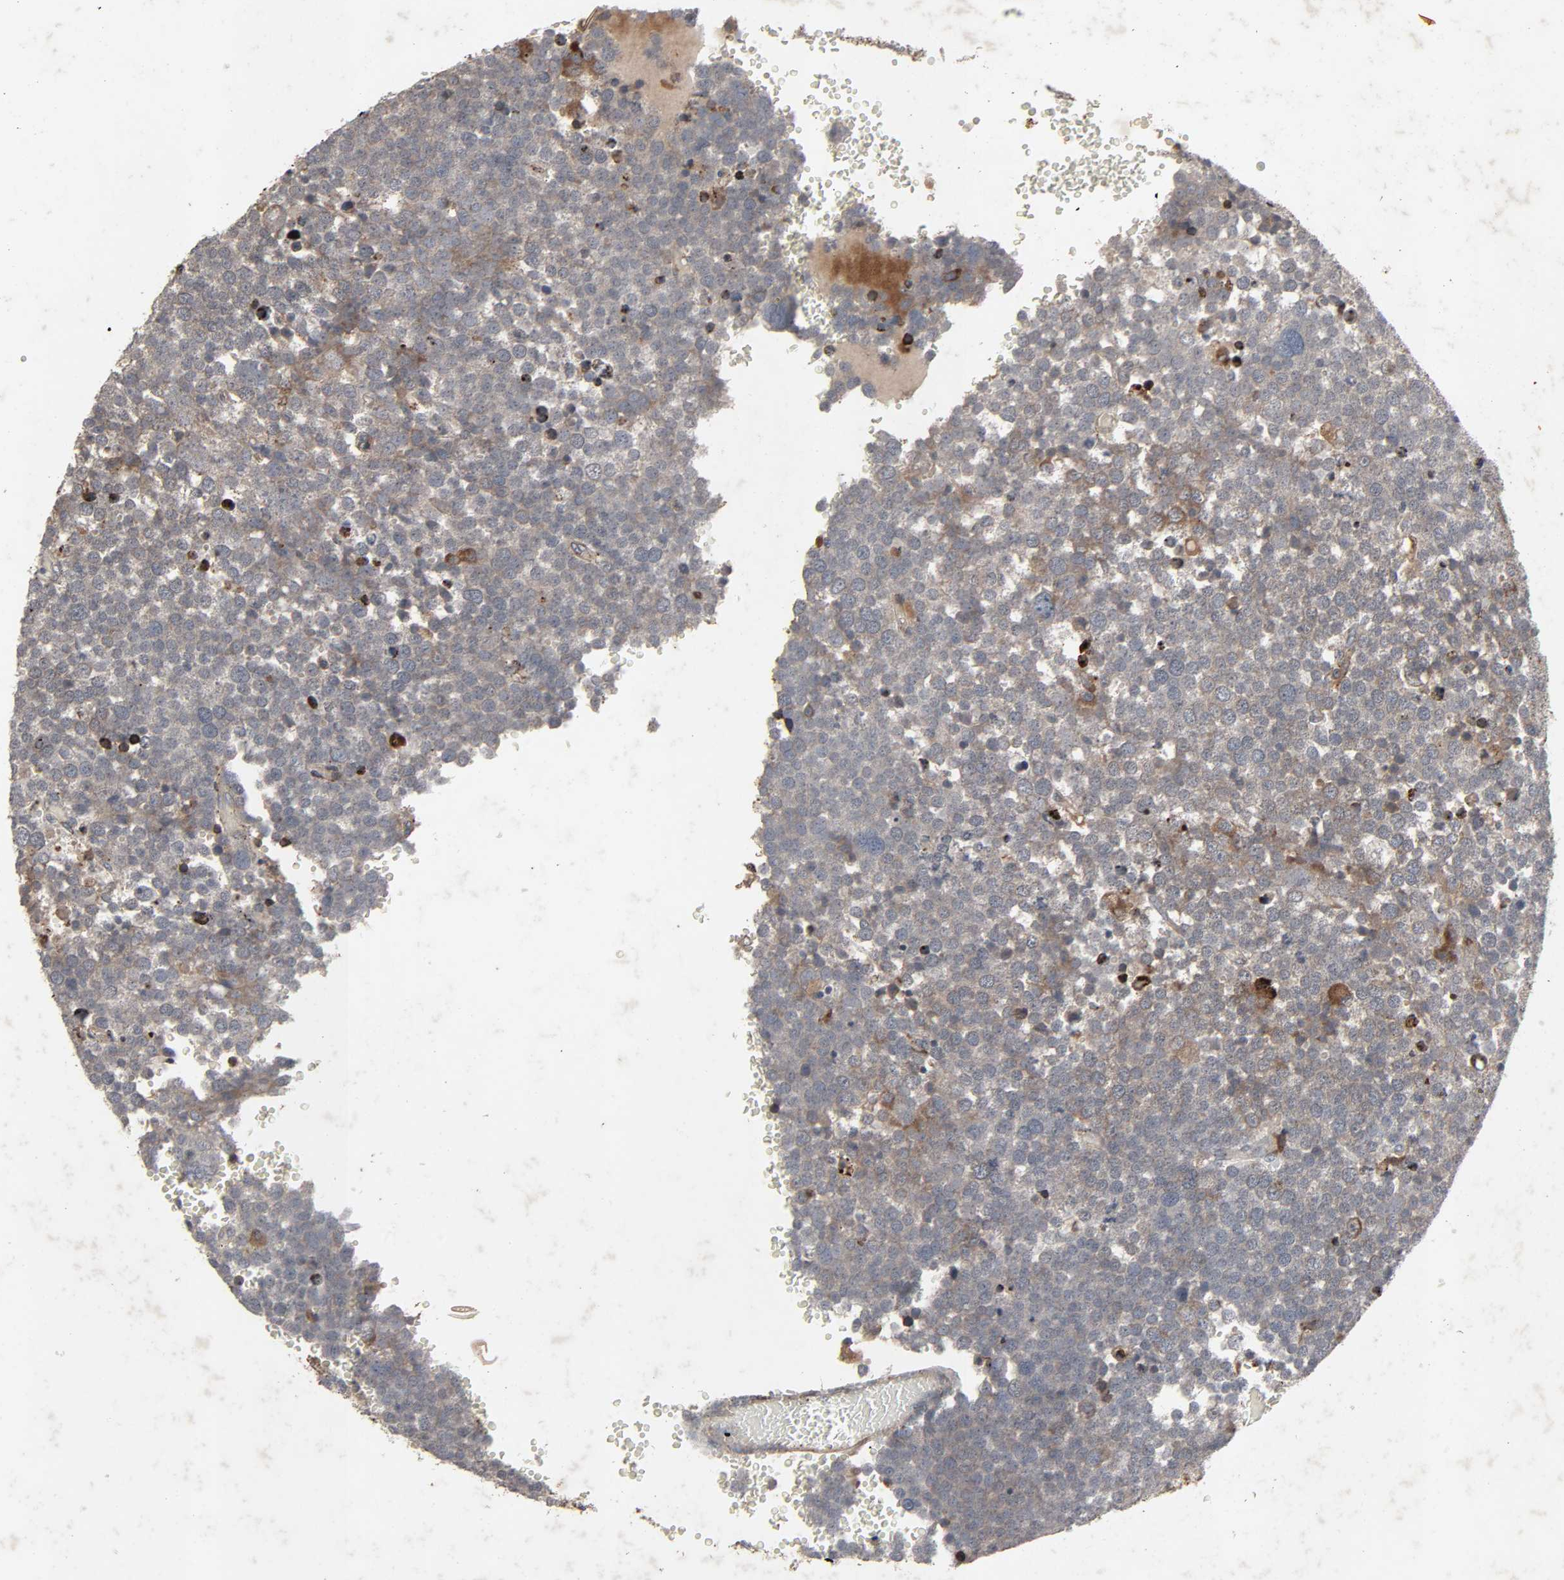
{"staining": {"intensity": "weak", "quantity": ">75%", "location": "cytoplasmic/membranous"}, "tissue": "testis cancer", "cell_type": "Tumor cells", "image_type": "cancer", "snomed": [{"axis": "morphology", "description": "Seminoma, NOS"}, {"axis": "topography", "description": "Testis"}], "caption": "This is an image of immunohistochemistry staining of testis seminoma, which shows weak positivity in the cytoplasmic/membranous of tumor cells.", "gene": "ADCY4", "patient": {"sex": "male", "age": 71}}